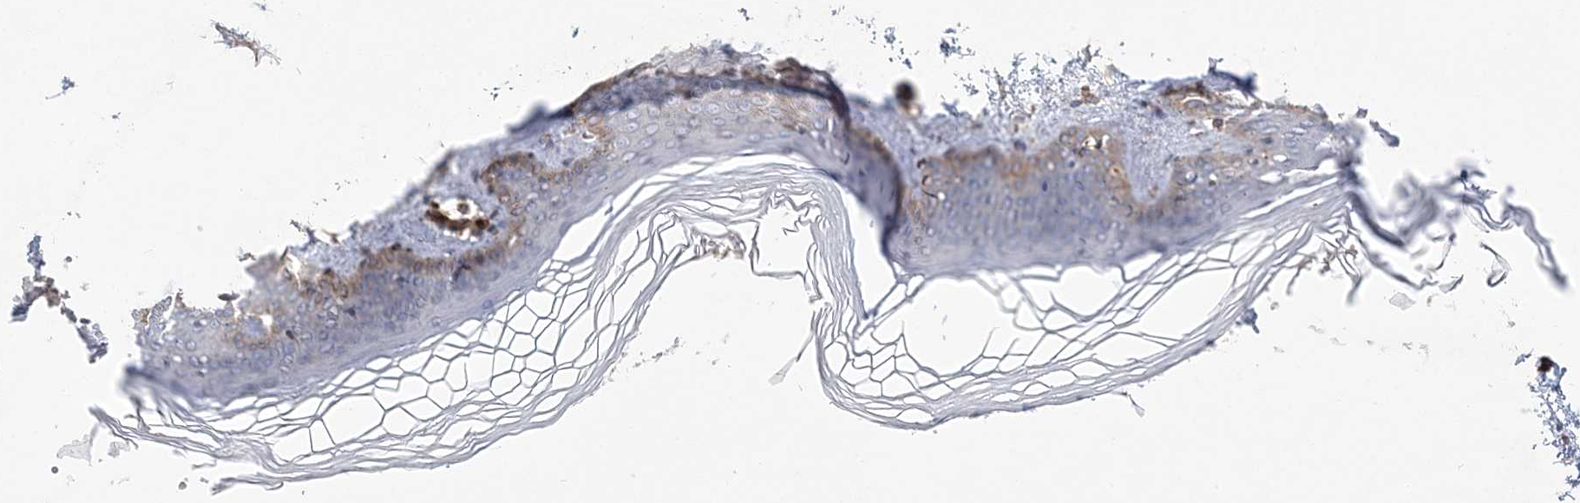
{"staining": {"intensity": "weak", "quantity": "<25%", "location": "cytoplasmic/membranous"}, "tissue": "skin", "cell_type": "Keratinocytes", "image_type": "normal", "snomed": [{"axis": "morphology", "description": "Normal tissue, NOS"}, {"axis": "topography", "description": "Skin"}], "caption": "Human skin stained for a protein using immunohistochemistry exhibits no staining in keratinocytes.", "gene": "AFAP1L2", "patient": {"sex": "female", "age": 27}}